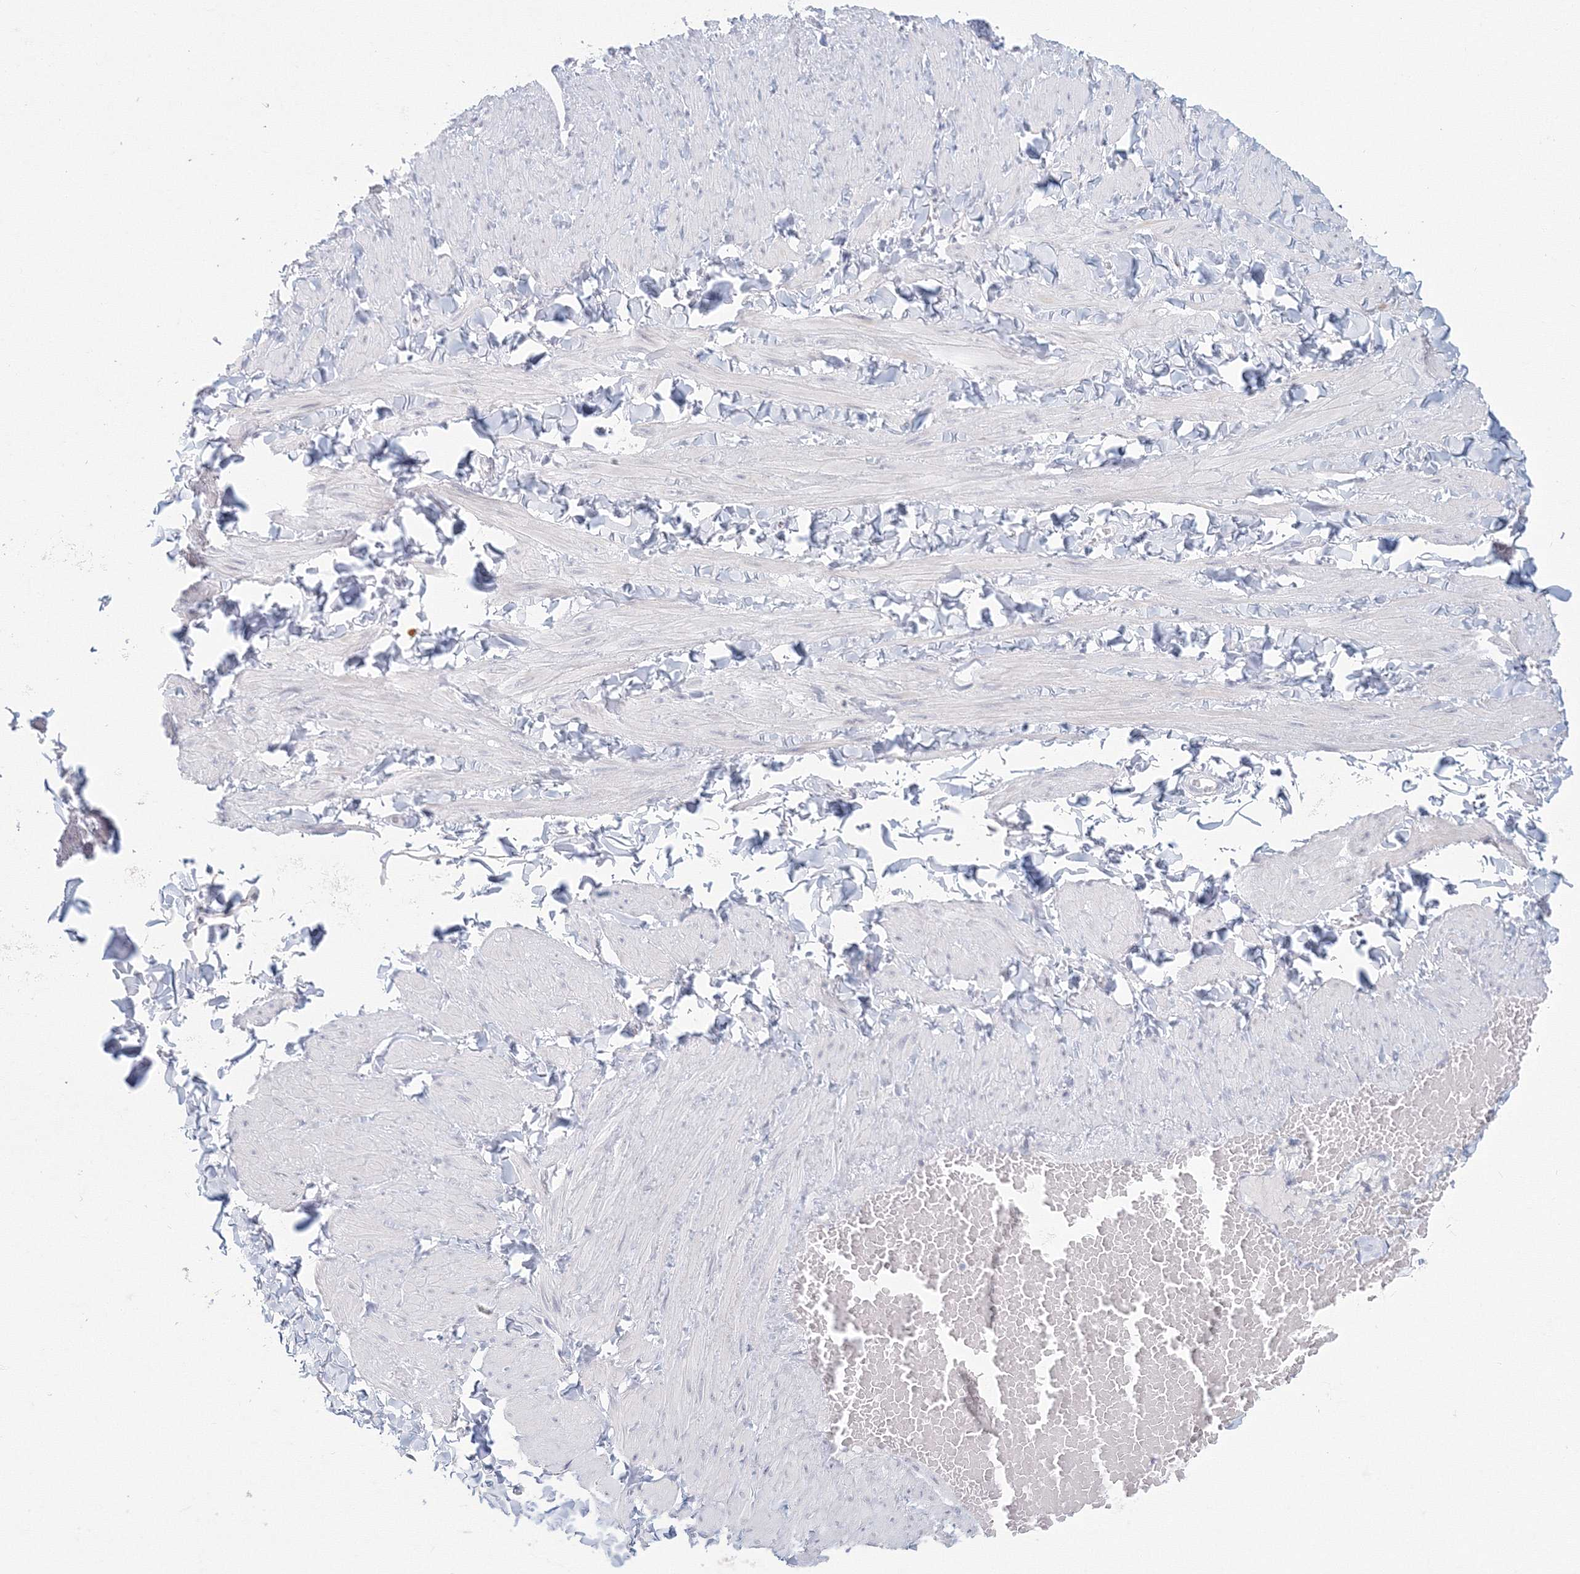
{"staining": {"intensity": "negative", "quantity": "none", "location": "none"}, "tissue": "adipose tissue", "cell_type": "Adipocytes", "image_type": "normal", "snomed": [{"axis": "morphology", "description": "Normal tissue, NOS"}, {"axis": "topography", "description": "Adipose tissue"}, {"axis": "topography", "description": "Vascular tissue"}, {"axis": "topography", "description": "Peripheral nerve tissue"}], "caption": "Immunohistochemistry image of benign adipose tissue: adipose tissue stained with DAB (3,3'-diaminobenzidine) displays no significant protein staining in adipocytes. (DAB immunohistochemistry, high magnification).", "gene": "VSIG1", "patient": {"sex": "male", "age": 25}}